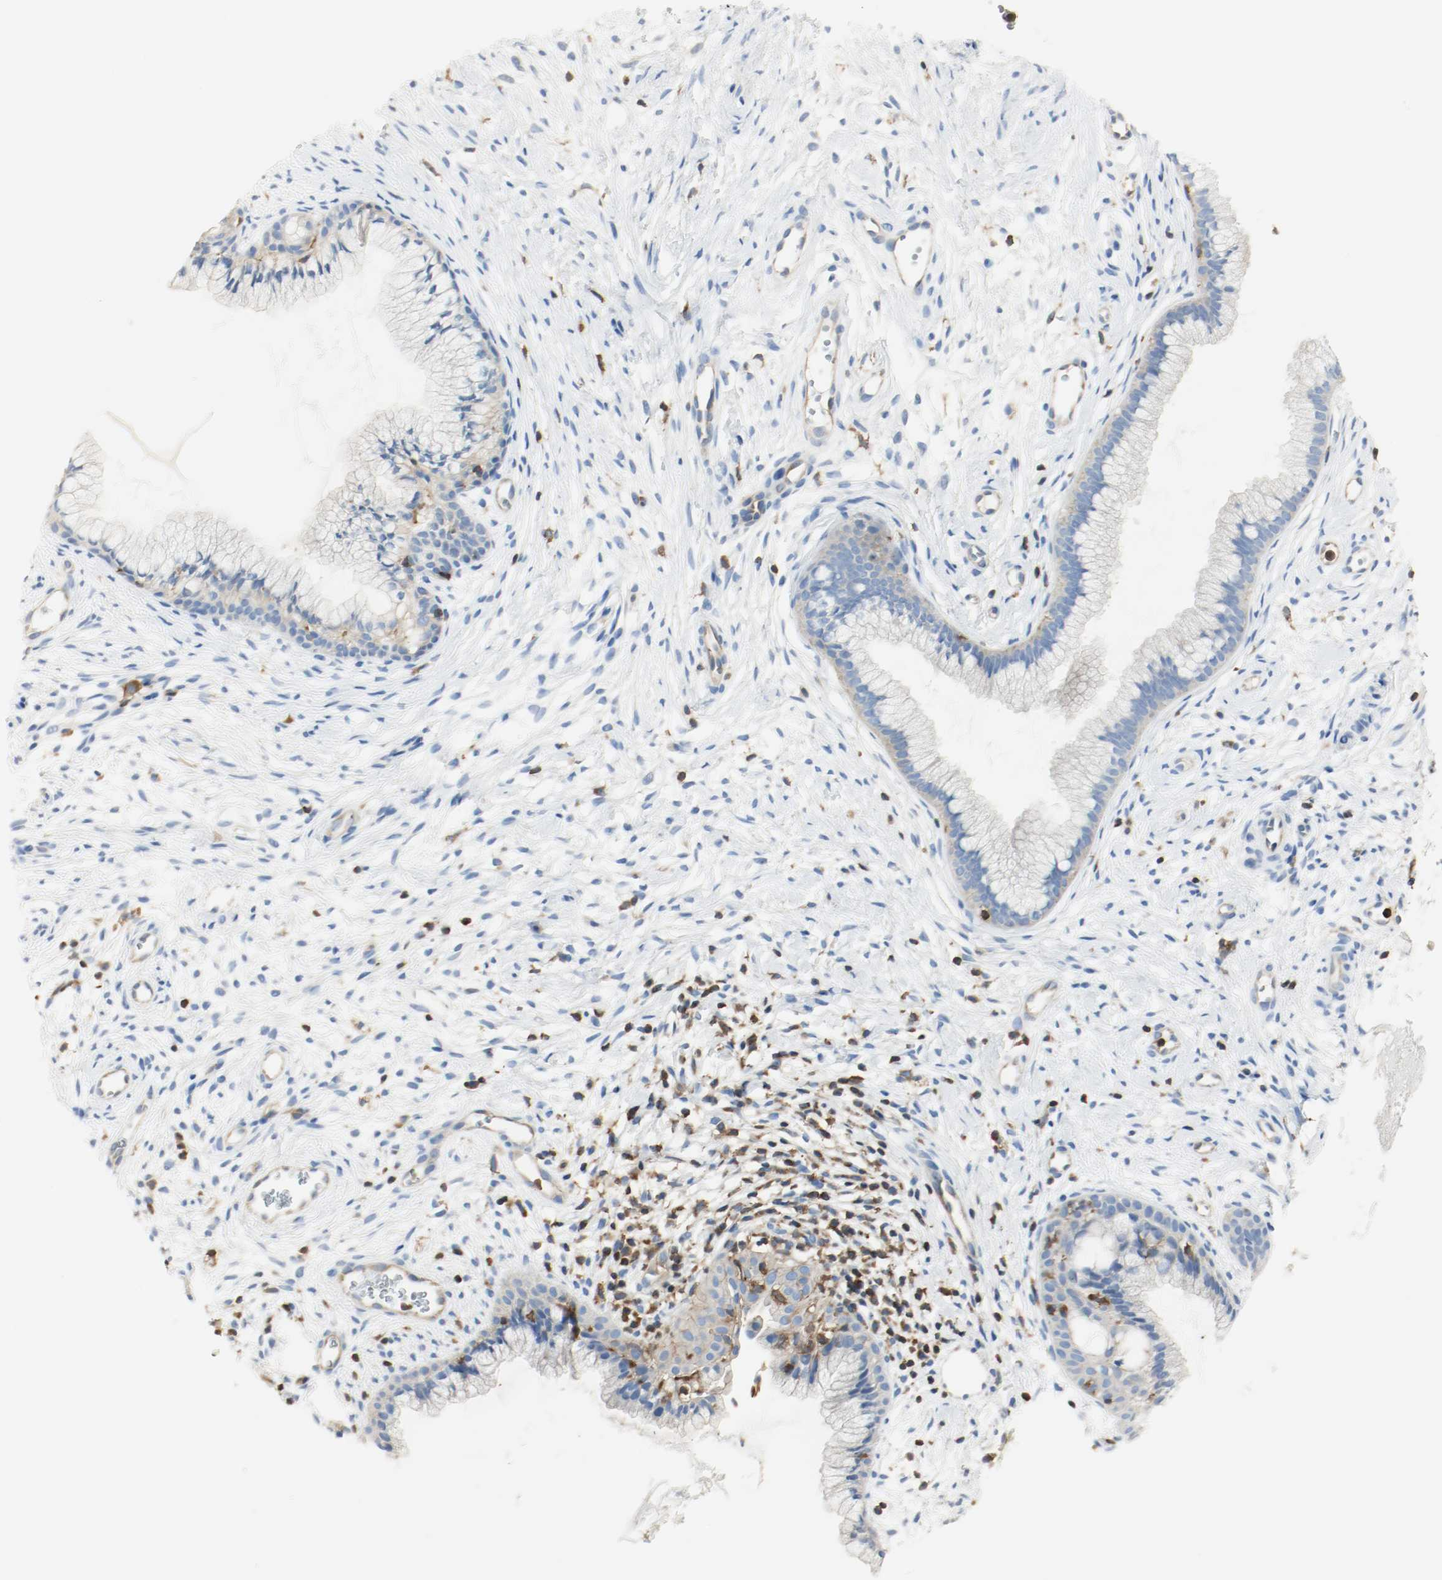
{"staining": {"intensity": "negative", "quantity": "none", "location": "none"}, "tissue": "cervix", "cell_type": "Glandular cells", "image_type": "normal", "snomed": [{"axis": "morphology", "description": "Normal tissue, NOS"}, {"axis": "topography", "description": "Cervix"}], "caption": "Protein analysis of benign cervix exhibits no significant positivity in glandular cells. Nuclei are stained in blue.", "gene": "ARPC1B", "patient": {"sex": "female", "age": 39}}